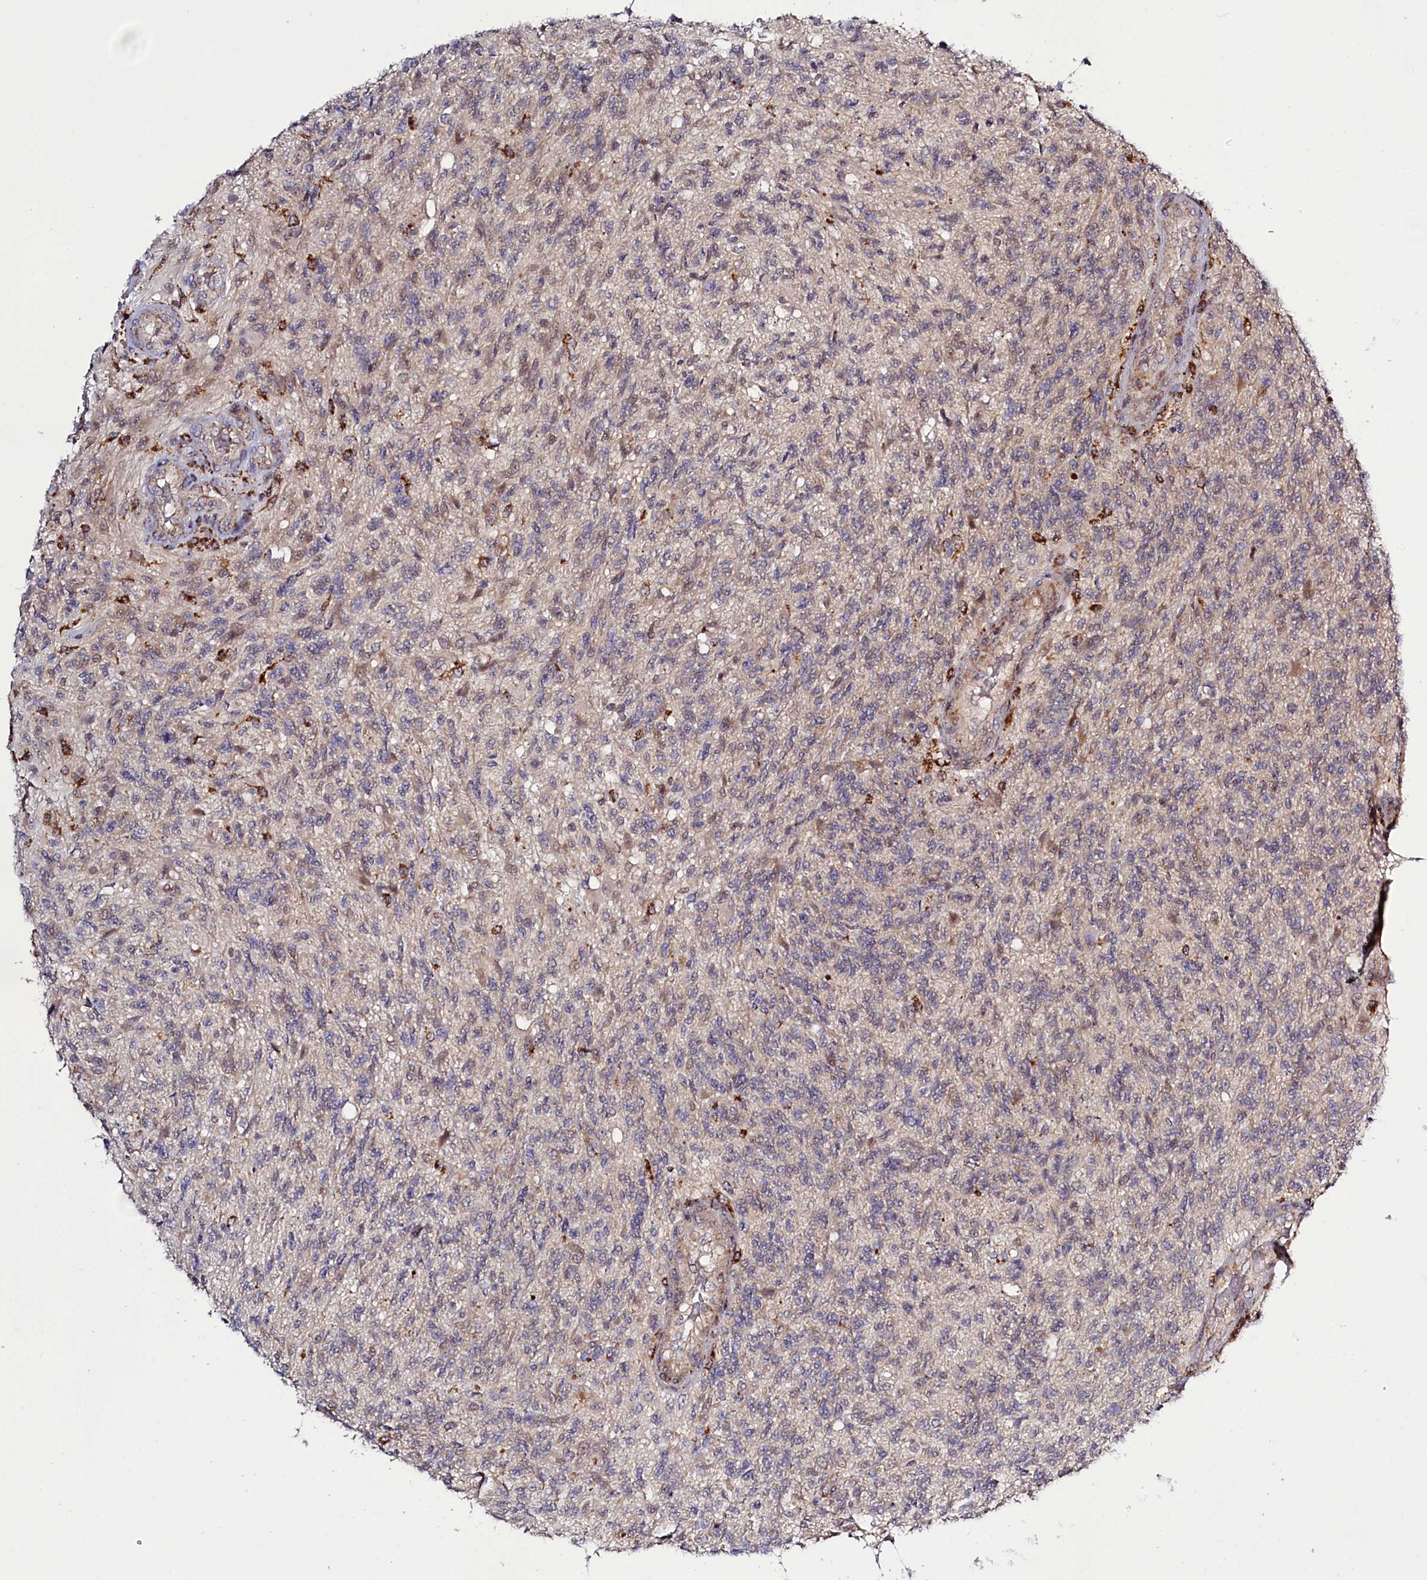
{"staining": {"intensity": "negative", "quantity": "none", "location": "none"}, "tissue": "glioma", "cell_type": "Tumor cells", "image_type": "cancer", "snomed": [{"axis": "morphology", "description": "Glioma, malignant, High grade"}, {"axis": "topography", "description": "Brain"}], "caption": "A high-resolution micrograph shows IHC staining of glioma, which shows no significant expression in tumor cells.", "gene": "DYNC2H1", "patient": {"sex": "male", "age": 56}}